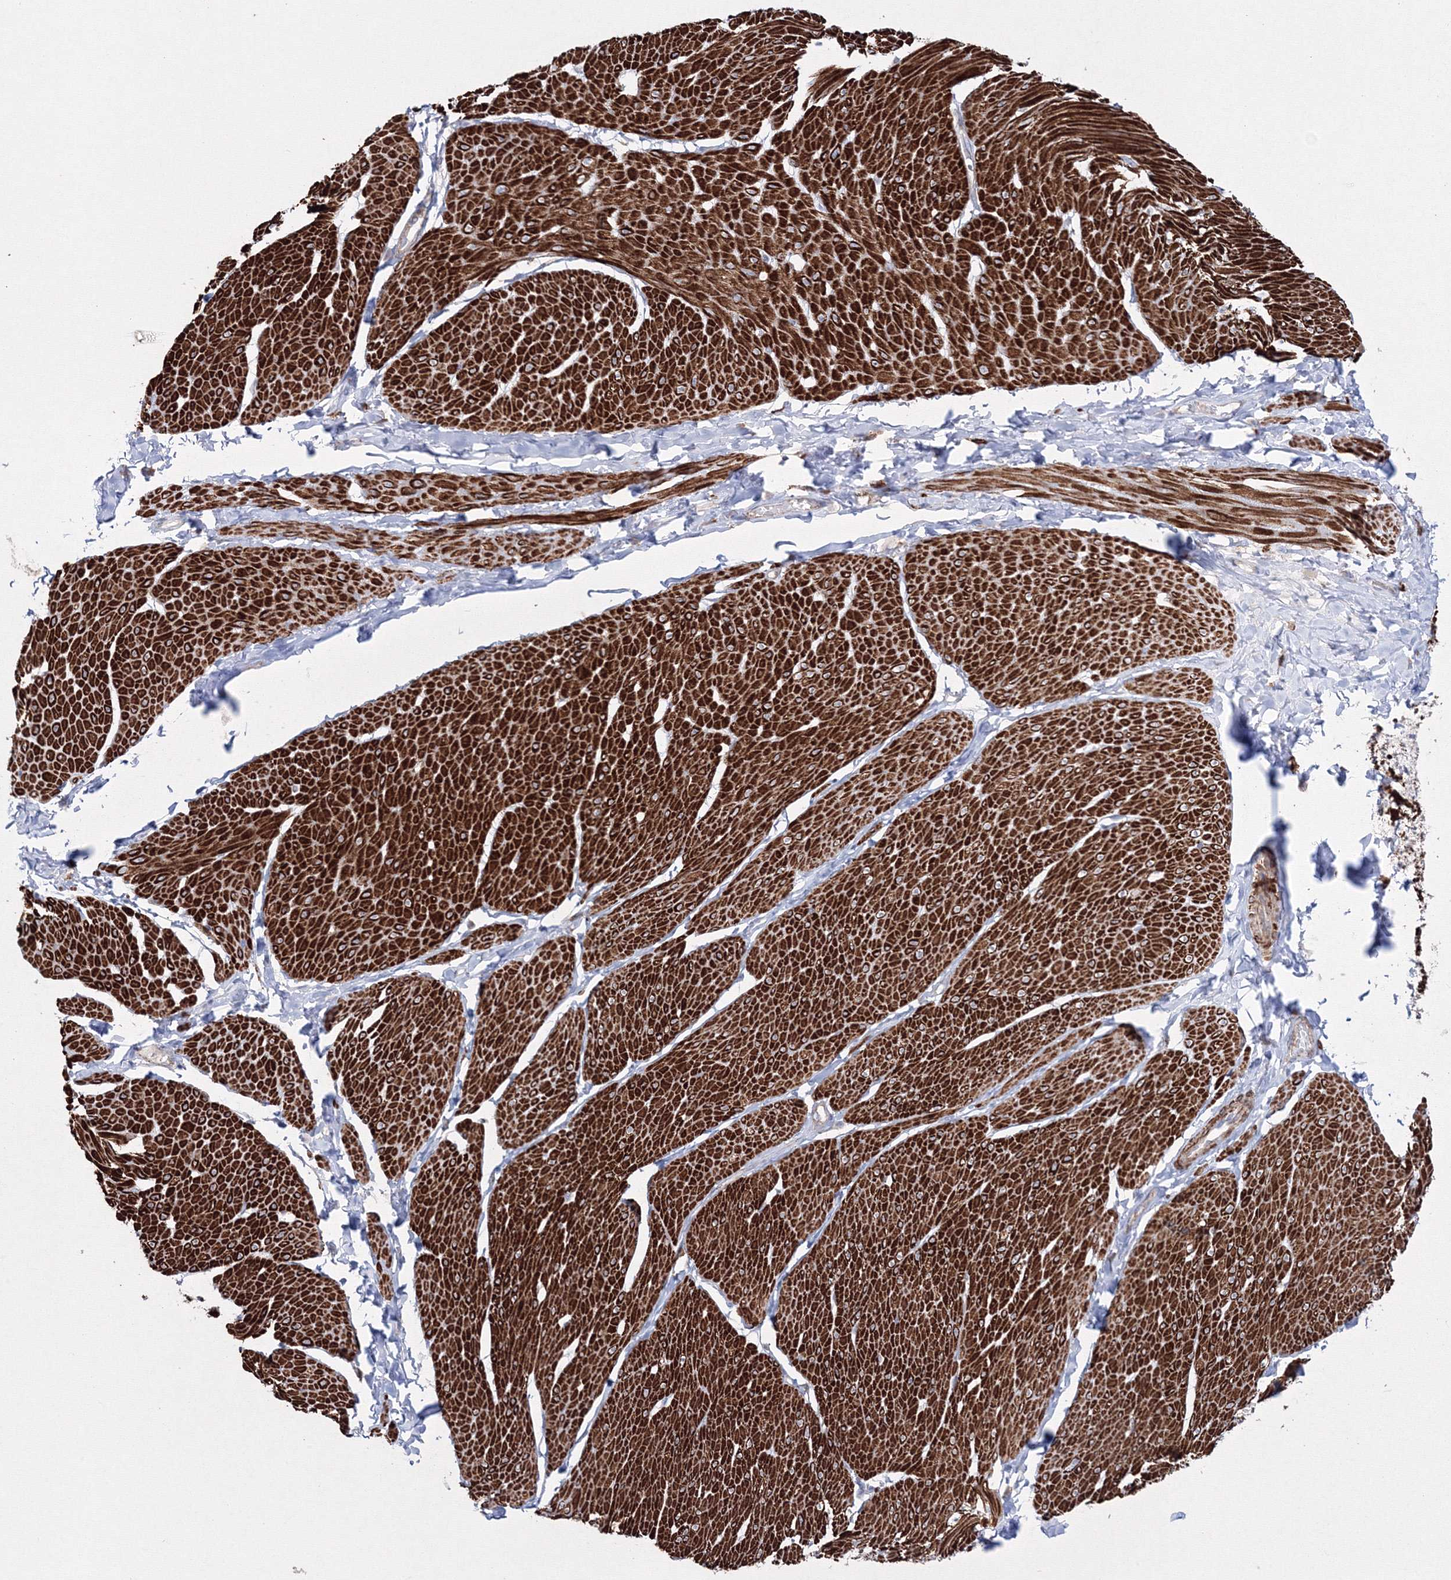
{"staining": {"intensity": "strong", "quantity": ">75%", "location": "cytoplasmic/membranous"}, "tissue": "smooth muscle", "cell_type": "Smooth muscle cells", "image_type": "normal", "snomed": [{"axis": "morphology", "description": "Urothelial carcinoma, High grade"}, {"axis": "topography", "description": "Urinary bladder"}], "caption": "The image shows staining of unremarkable smooth muscle, revealing strong cytoplasmic/membranous protein expression (brown color) within smooth muscle cells. (Stains: DAB in brown, nuclei in blue, Microscopy: brightfield microscopy at high magnification).", "gene": "GPR82", "patient": {"sex": "male", "age": 46}}